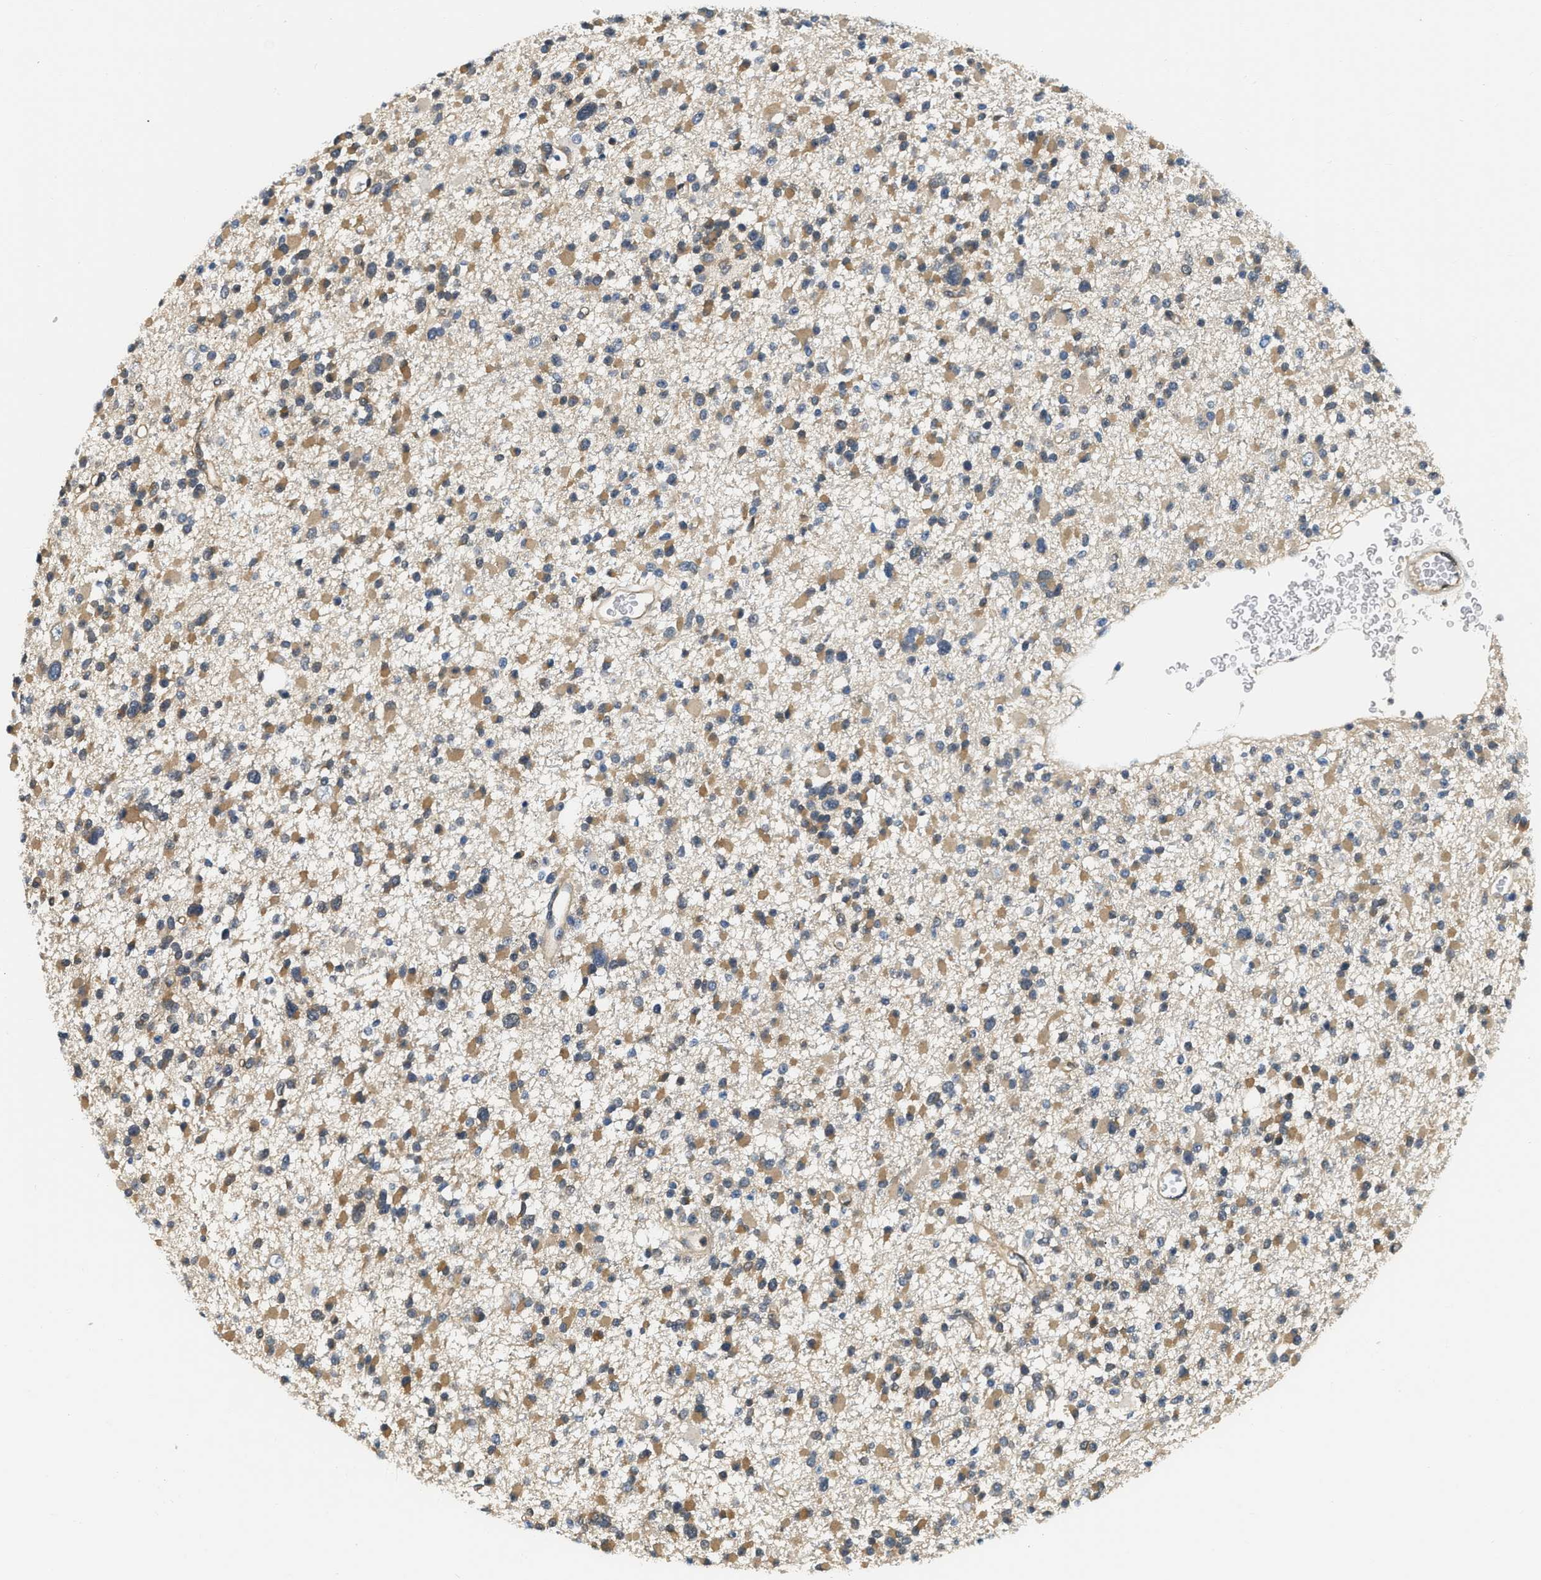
{"staining": {"intensity": "moderate", "quantity": ">75%", "location": "cytoplasmic/membranous"}, "tissue": "glioma", "cell_type": "Tumor cells", "image_type": "cancer", "snomed": [{"axis": "morphology", "description": "Glioma, malignant, Low grade"}, {"axis": "topography", "description": "Brain"}], "caption": "A medium amount of moderate cytoplasmic/membranous positivity is present in approximately >75% of tumor cells in malignant low-grade glioma tissue.", "gene": "EIF4EBP2", "patient": {"sex": "female", "age": 22}}